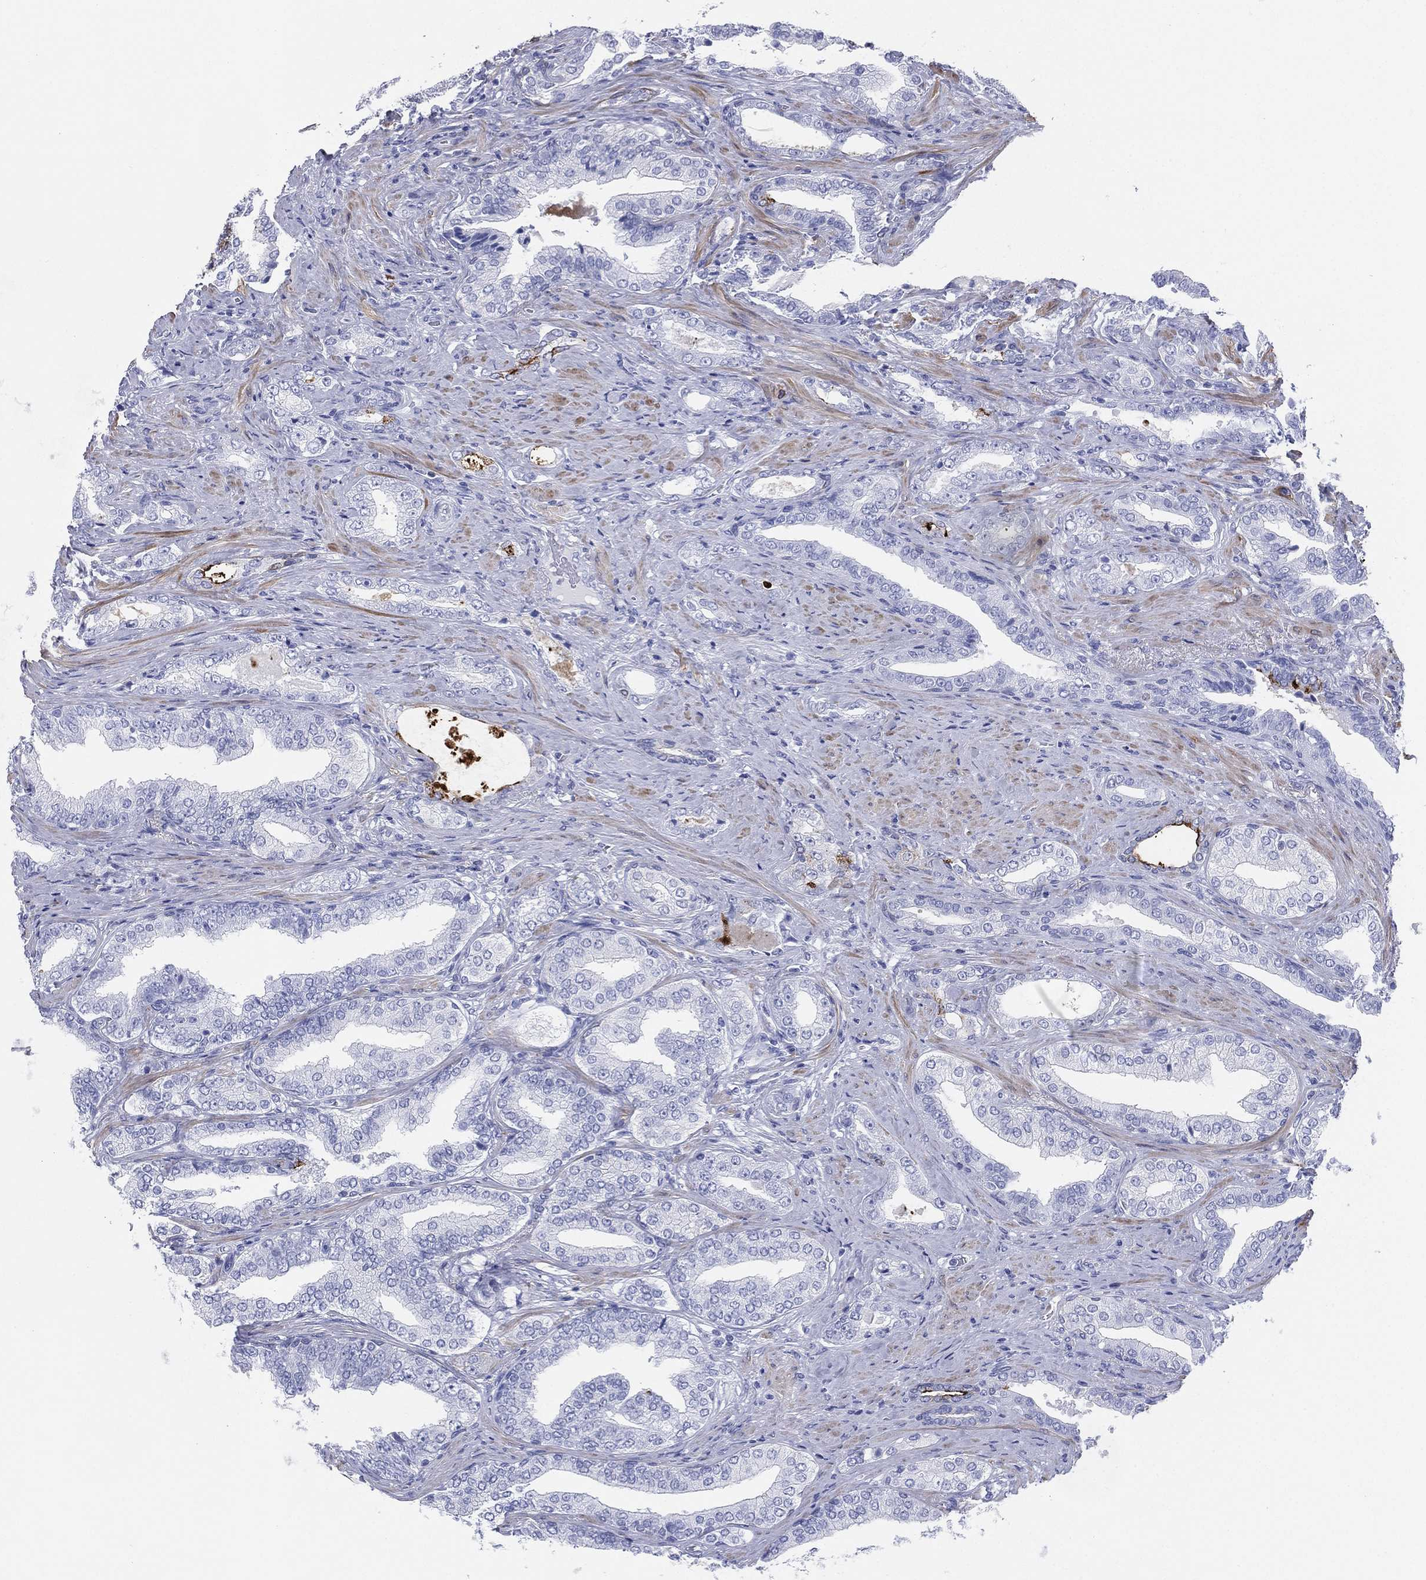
{"staining": {"intensity": "negative", "quantity": "none", "location": "none"}, "tissue": "prostate cancer", "cell_type": "Tumor cells", "image_type": "cancer", "snomed": [{"axis": "morphology", "description": "Adenocarcinoma, Low grade"}, {"axis": "topography", "description": "Prostate and seminal vesicle, NOS"}], "caption": "Immunohistochemistry of human prostate cancer (low-grade adenocarcinoma) demonstrates no positivity in tumor cells.", "gene": "CD79A", "patient": {"sex": "male", "age": 61}}